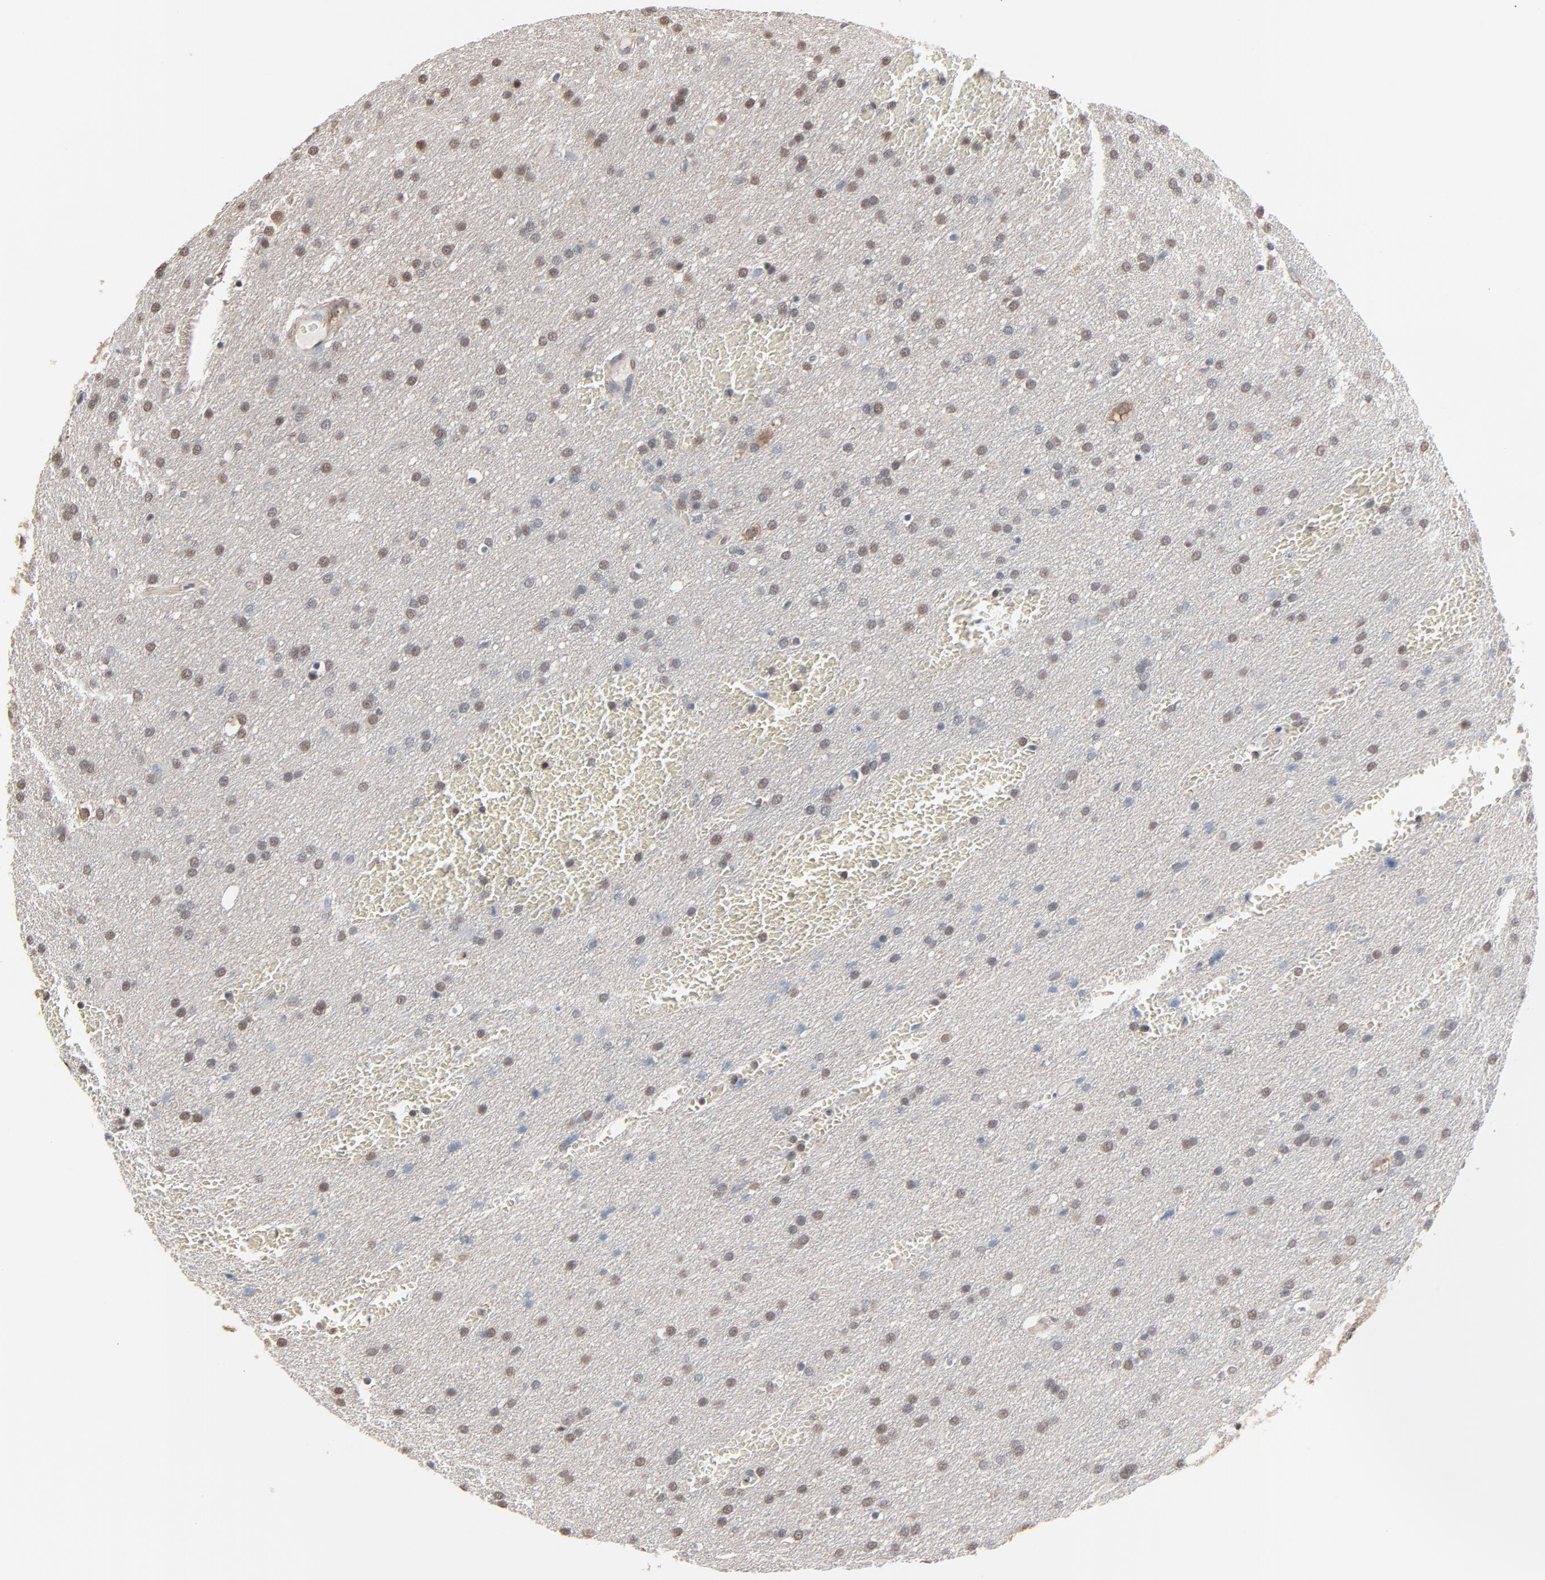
{"staining": {"intensity": "weak", "quantity": ">75%", "location": "nuclear"}, "tissue": "glioma", "cell_type": "Tumor cells", "image_type": "cancer", "snomed": [{"axis": "morphology", "description": "Glioma, malignant, Low grade"}, {"axis": "topography", "description": "Brain"}], "caption": "Immunohistochemistry image of glioma stained for a protein (brown), which demonstrates low levels of weak nuclear positivity in about >75% of tumor cells.", "gene": "CCT5", "patient": {"sex": "female", "age": 32}}